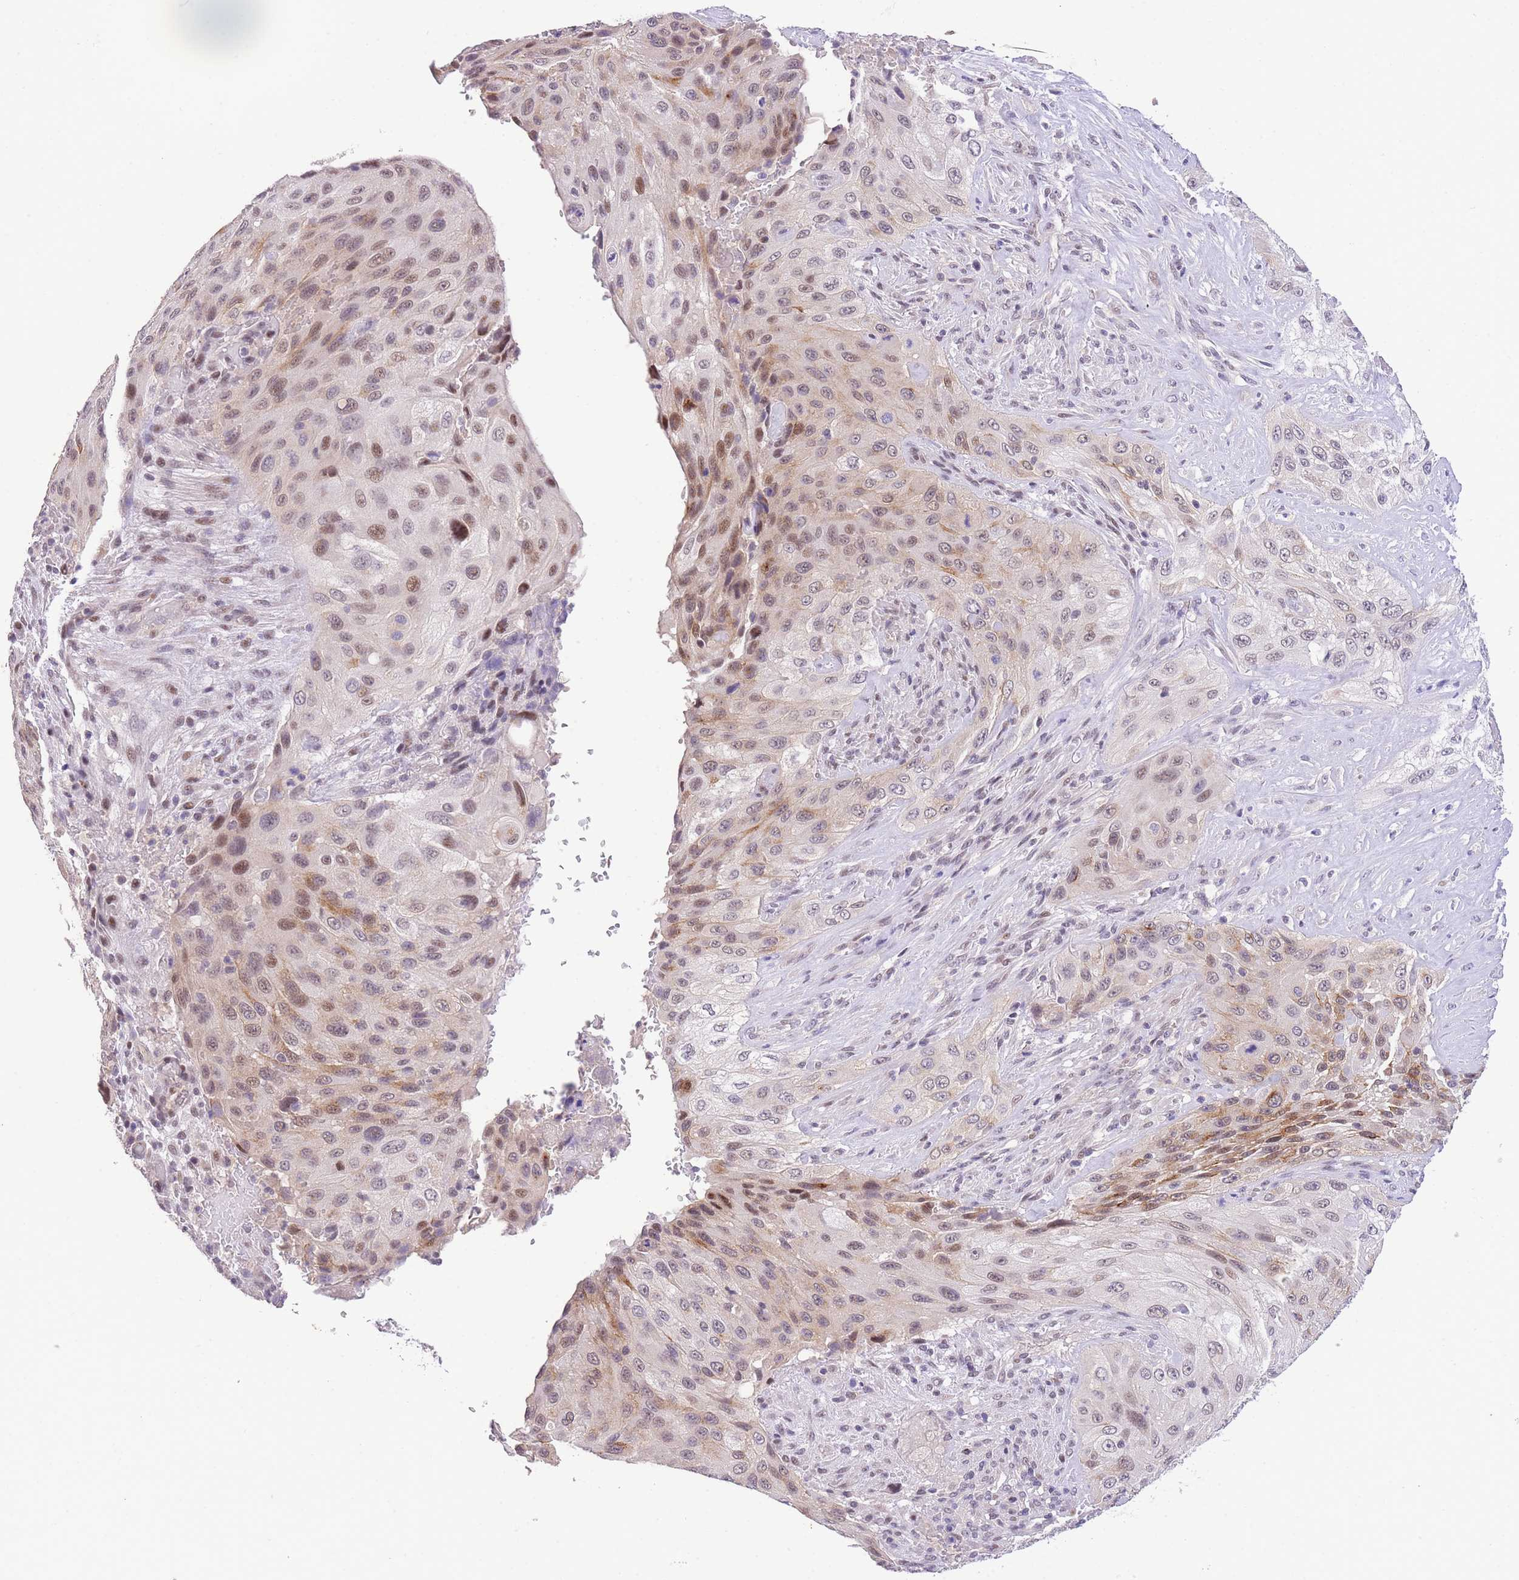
{"staining": {"intensity": "moderate", "quantity": "25%-75%", "location": "cytoplasmic/membranous,nuclear"}, "tissue": "cervical cancer", "cell_type": "Tumor cells", "image_type": "cancer", "snomed": [{"axis": "morphology", "description": "Squamous cell carcinoma, NOS"}, {"axis": "topography", "description": "Cervix"}], "caption": "An immunohistochemistry micrograph of neoplastic tissue is shown. Protein staining in brown labels moderate cytoplasmic/membranous and nuclear positivity in cervical squamous cell carcinoma within tumor cells. (Brightfield microscopy of DAB IHC at high magnification).", "gene": "SLC35F2", "patient": {"sex": "female", "age": 42}}